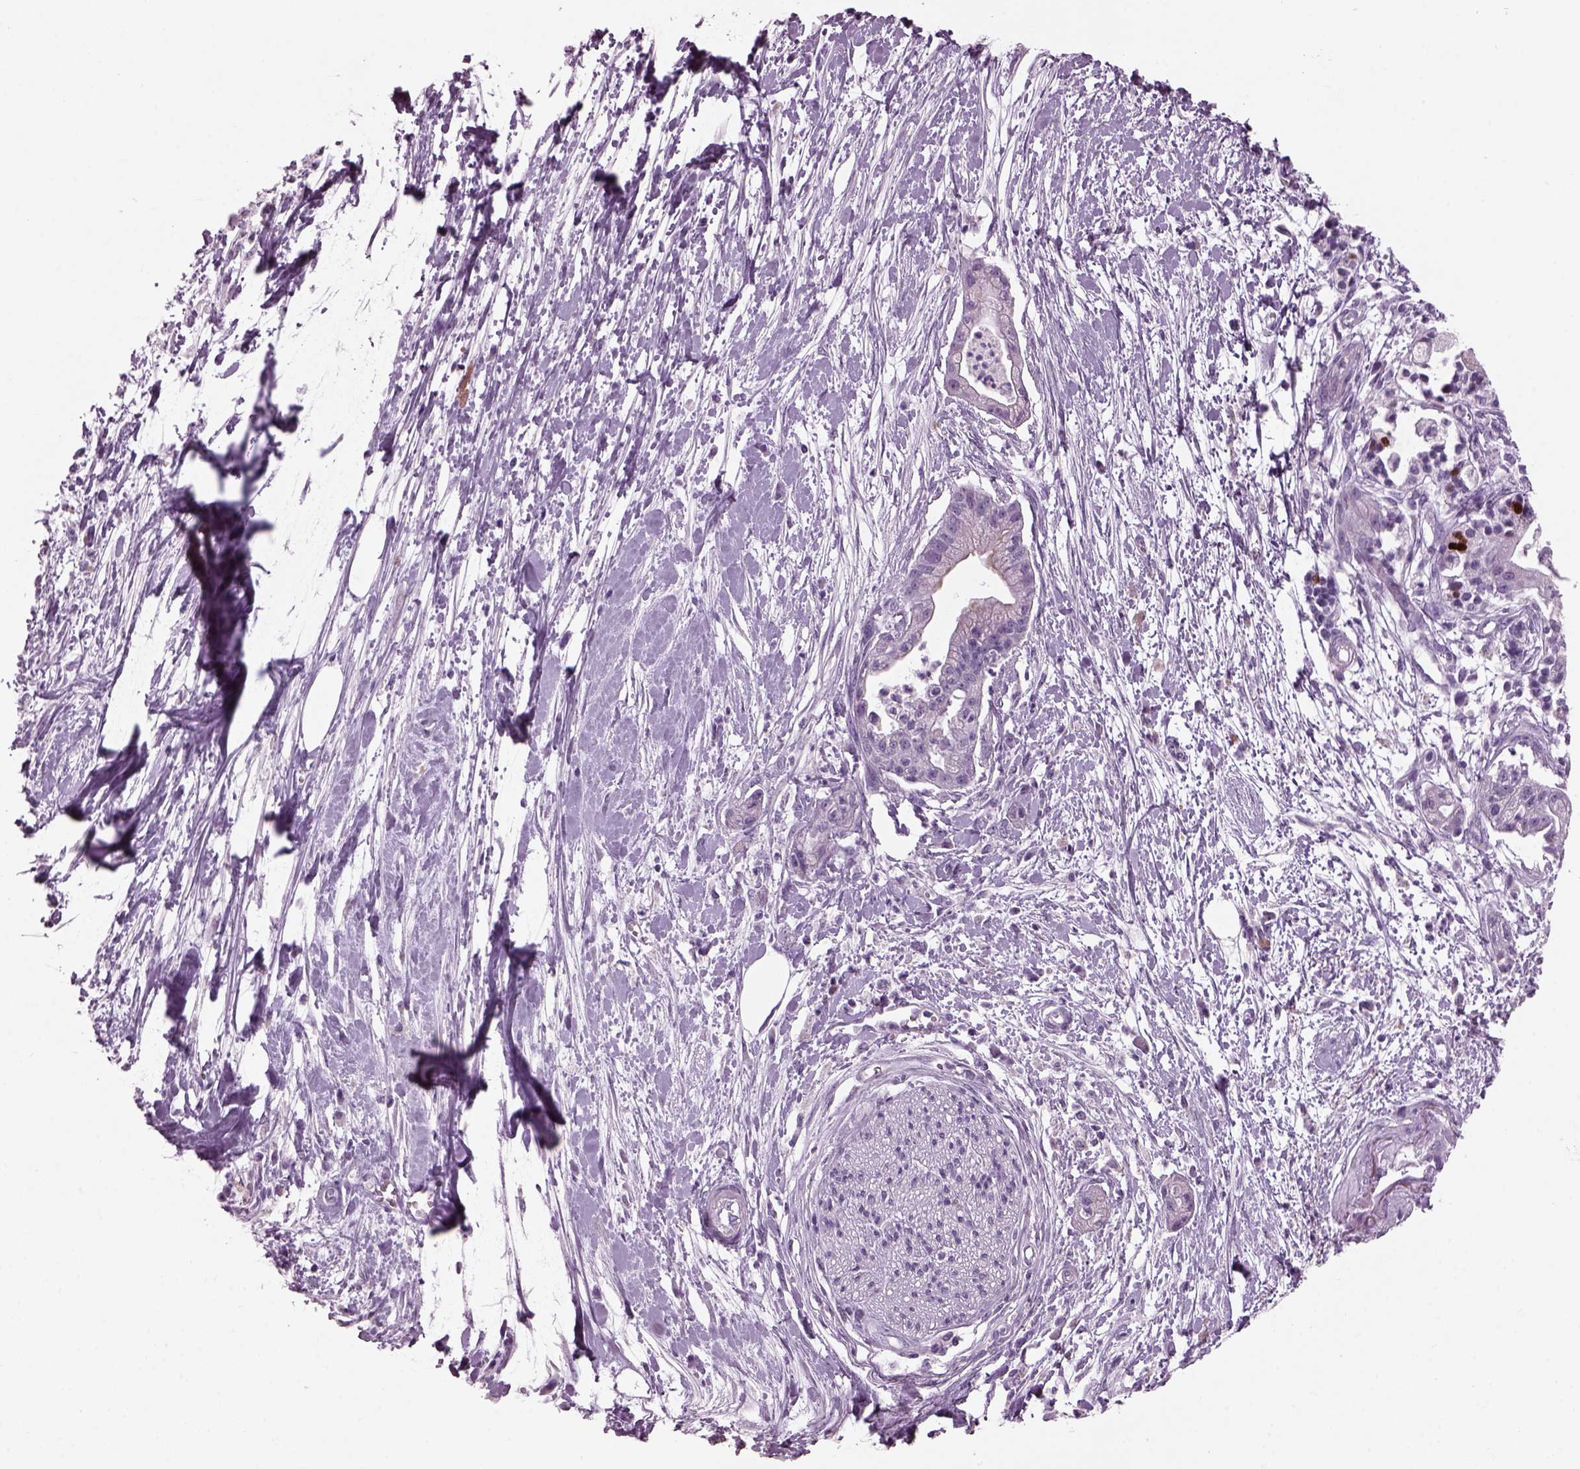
{"staining": {"intensity": "negative", "quantity": "none", "location": "none"}, "tissue": "pancreatic cancer", "cell_type": "Tumor cells", "image_type": "cancer", "snomed": [{"axis": "morphology", "description": "Normal tissue, NOS"}, {"axis": "morphology", "description": "Adenocarcinoma, NOS"}, {"axis": "topography", "description": "Lymph node"}, {"axis": "topography", "description": "Pancreas"}], "caption": "A micrograph of human adenocarcinoma (pancreatic) is negative for staining in tumor cells. (DAB (3,3'-diaminobenzidine) immunohistochemistry (IHC), high magnification).", "gene": "PRR9", "patient": {"sex": "female", "age": 58}}